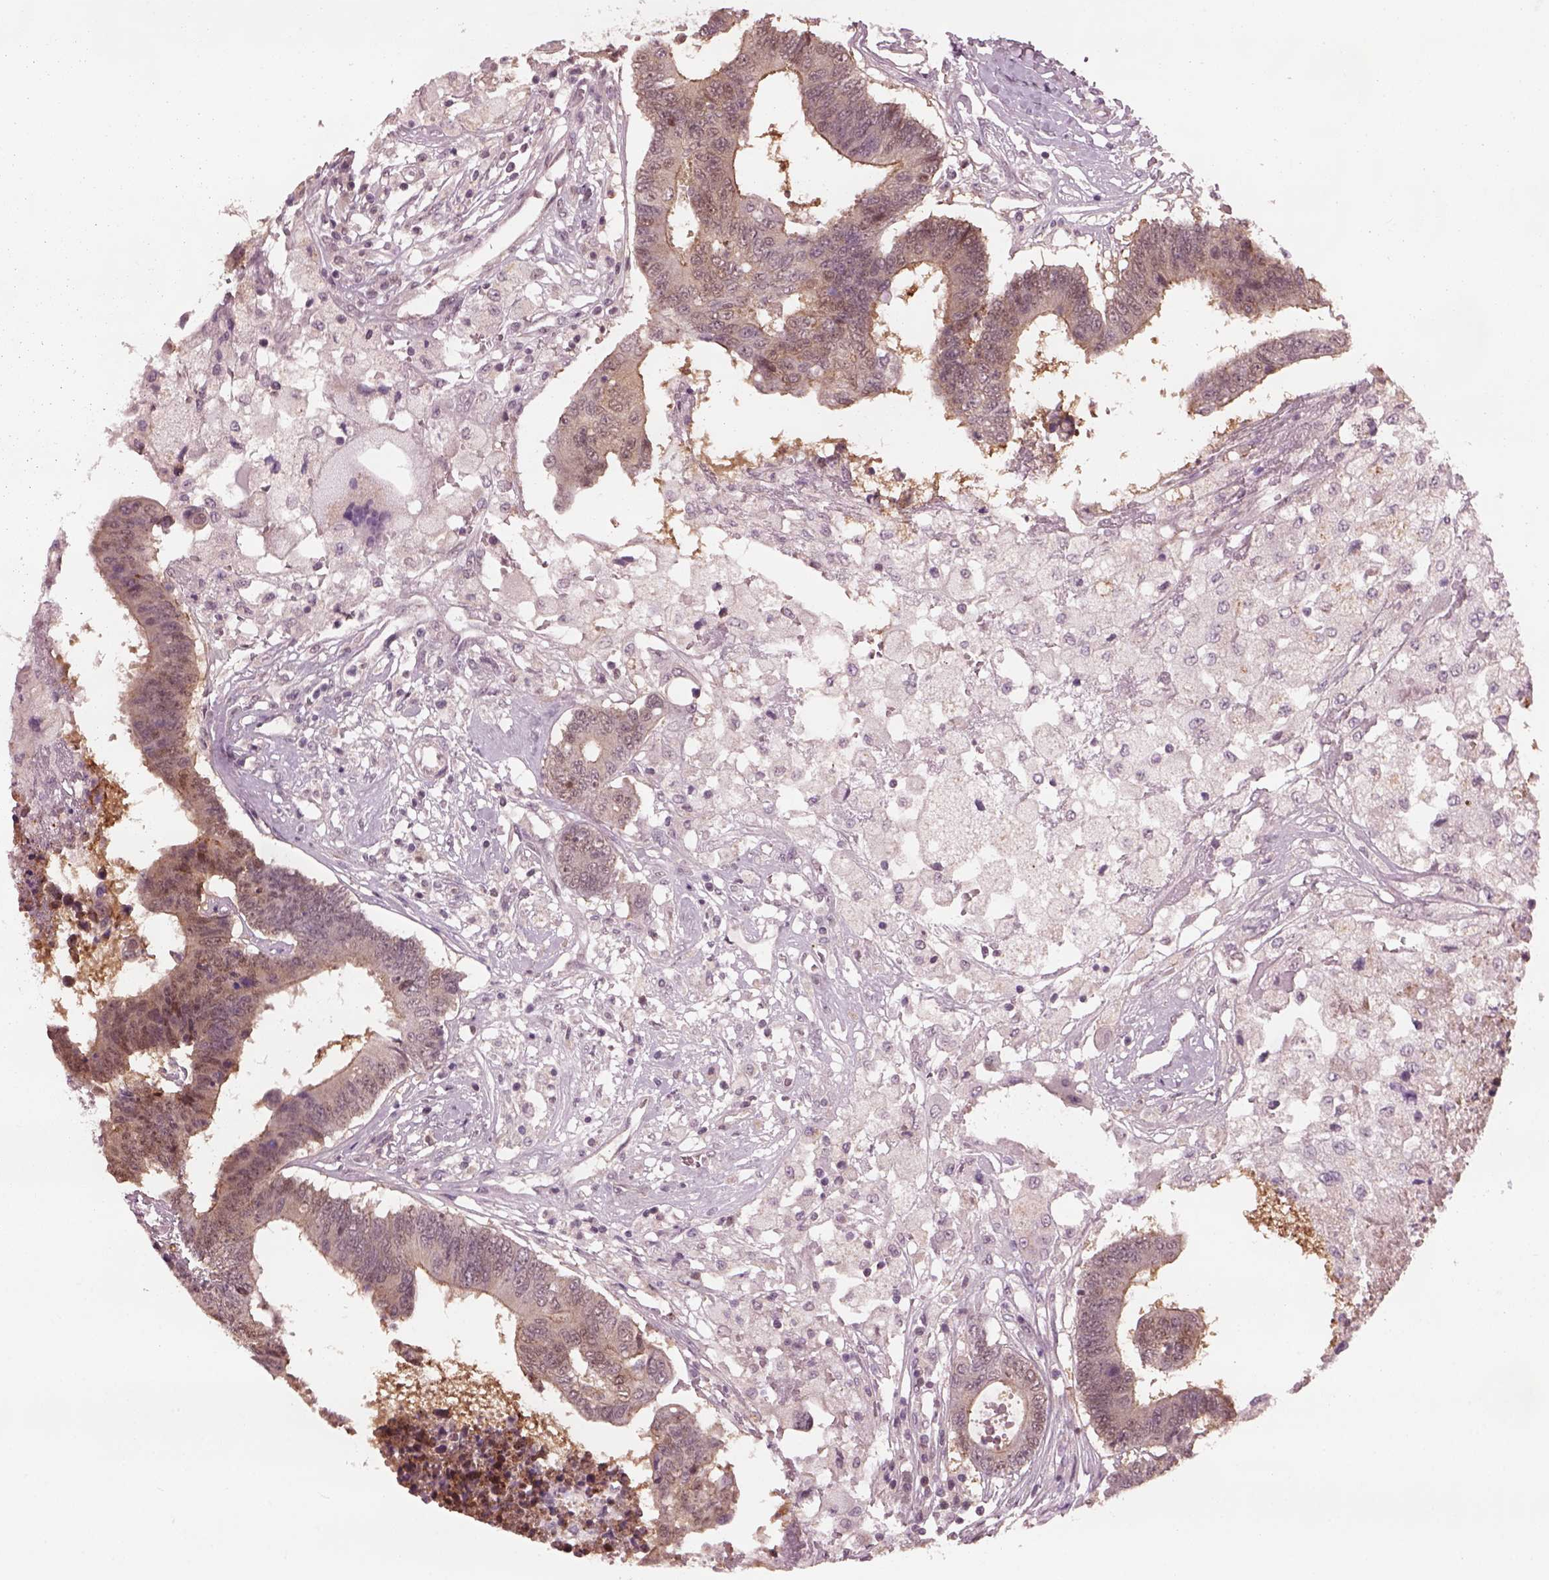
{"staining": {"intensity": "weak", "quantity": ">75%", "location": "cytoplasmic/membranous"}, "tissue": "colorectal cancer", "cell_type": "Tumor cells", "image_type": "cancer", "snomed": [{"axis": "morphology", "description": "Adenocarcinoma, NOS"}, {"axis": "topography", "description": "Colon"}], "caption": "The photomicrograph displays staining of colorectal cancer (adenocarcinoma), revealing weak cytoplasmic/membranous protein positivity (brown color) within tumor cells. The staining was performed using DAB (3,3'-diaminobenzidine), with brown indicating positive protein expression. Nuclei are stained blue with hematoxylin.", "gene": "SRI", "patient": {"sex": "female", "age": 48}}